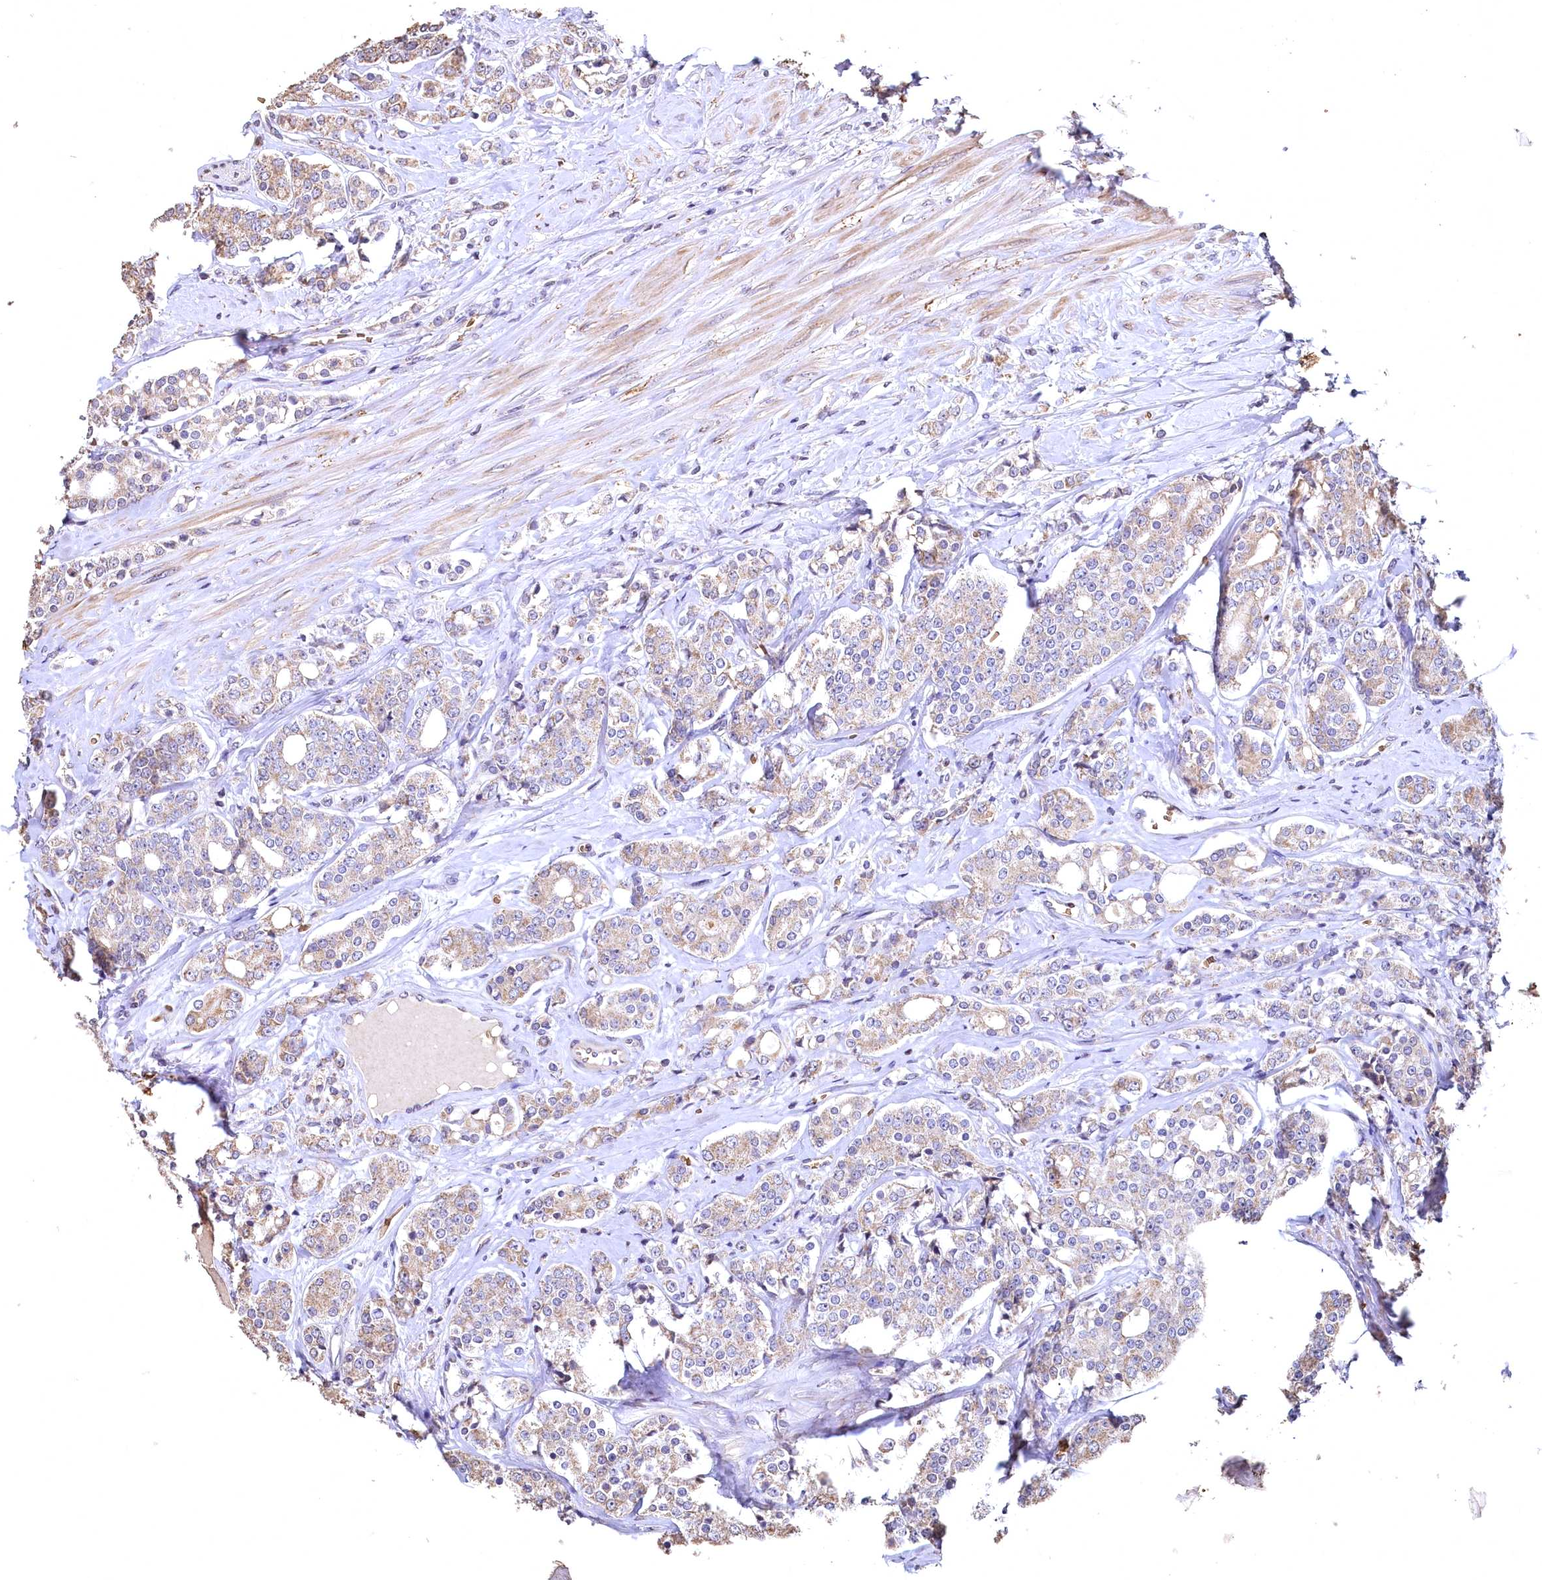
{"staining": {"intensity": "weak", "quantity": "25%-75%", "location": "cytoplasmic/membranous"}, "tissue": "prostate cancer", "cell_type": "Tumor cells", "image_type": "cancer", "snomed": [{"axis": "morphology", "description": "Adenocarcinoma, High grade"}, {"axis": "topography", "description": "Prostate"}], "caption": "The image demonstrates a brown stain indicating the presence of a protein in the cytoplasmic/membranous of tumor cells in prostate cancer (high-grade adenocarcinoma).", "gene": "SPTA1", "patient": {"sex": "male", "age": 62}}